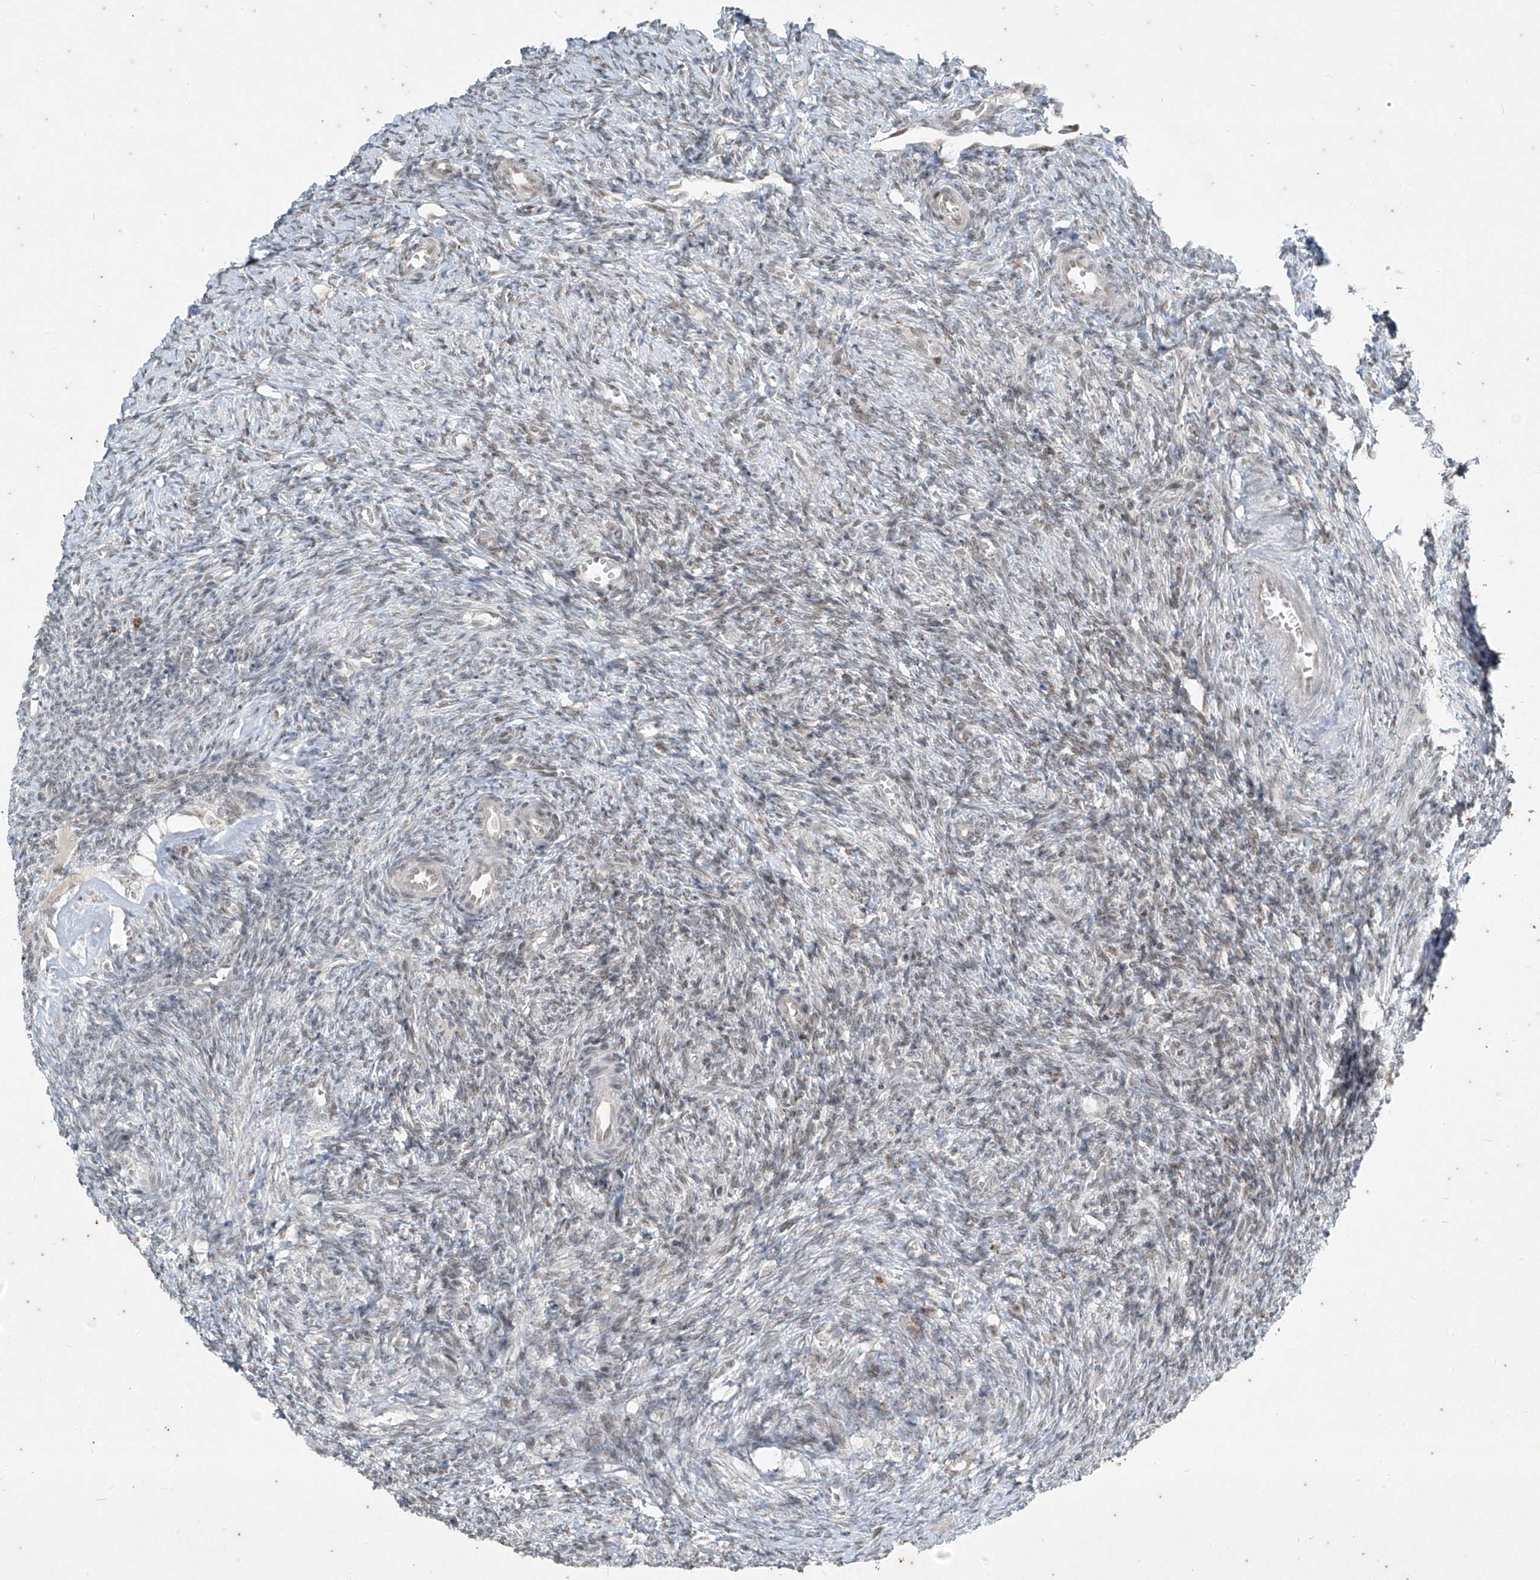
{"staining": {"intensity": "weak", "quantity": "25%-75%", "location": "nuclear"}, "tissue": "ovary", "cell_type": "Ovarian stroma cells", "image_type": "normal", "snomed": [{"axis": "morphology", "description": "Normal tissue, NOS"}, {"axis": "topography", "description": "Ovary"}], "caption": "Human ovary stained for a protein (brown) exhibits weak nuclear positive positivity in about 25%-75% of ovarian stroma cells.", "gene": "ZNF354B", "patient": {"sex": "female", "age": 27}}